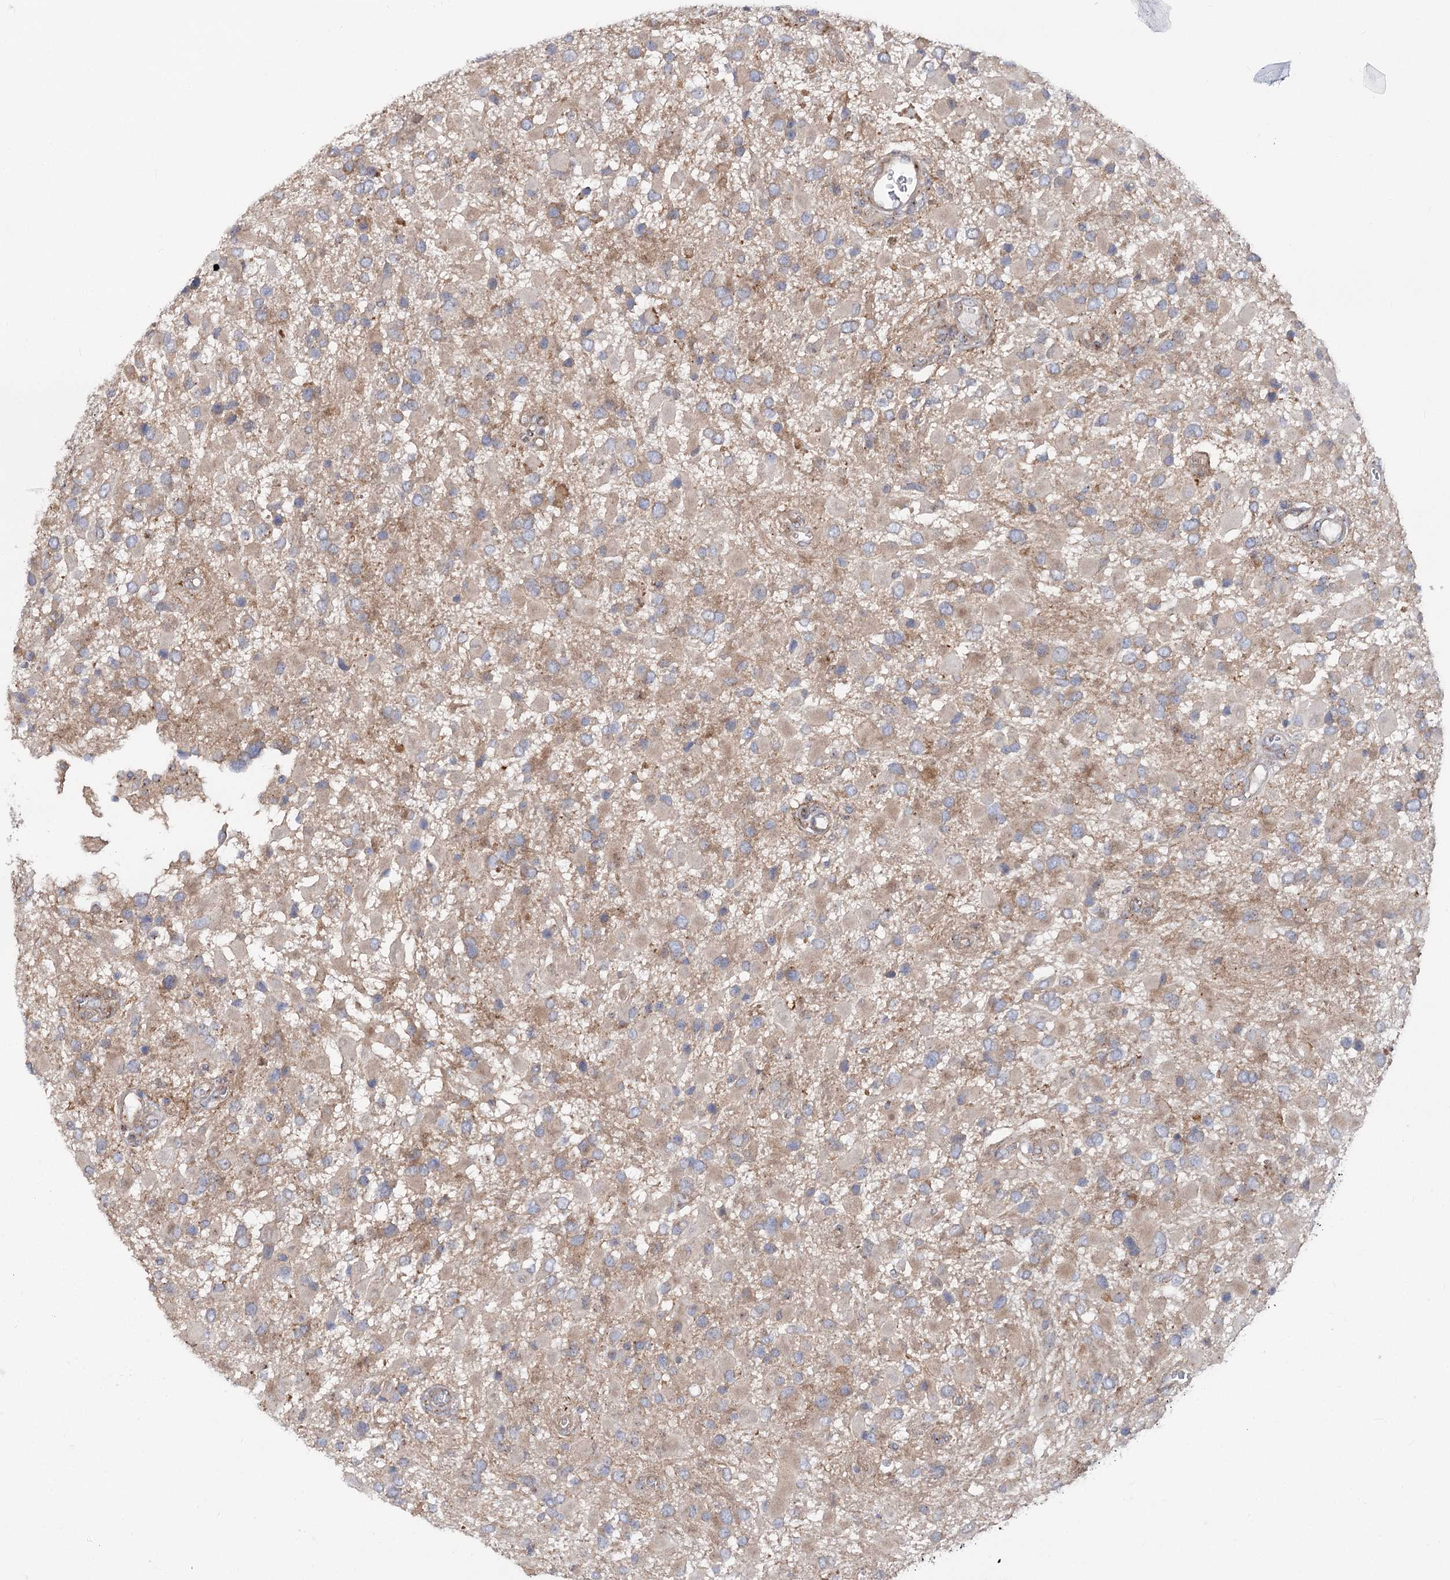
{"staining": {"intensity": "weak", "quantity": ">75%", "location": "cytoplasmic/membranous"}, "tissue": "glioma", "cell_type": "Tumor cells", "image_type": "cancer", "snomed": [{"axis": "morphology", "description": "Glioma, malignant, High grade"}, {"axis": "topography", "description": "Brain"}], "caption": "Approximately >75% of tumor cells in malignant high-grade glioma display weak cytoplasmic/membranous protein expression as visualized by brown immunohistochemical staining.", "gene": "SCN11A", "patient": {"sex": "male", "age": 53}}